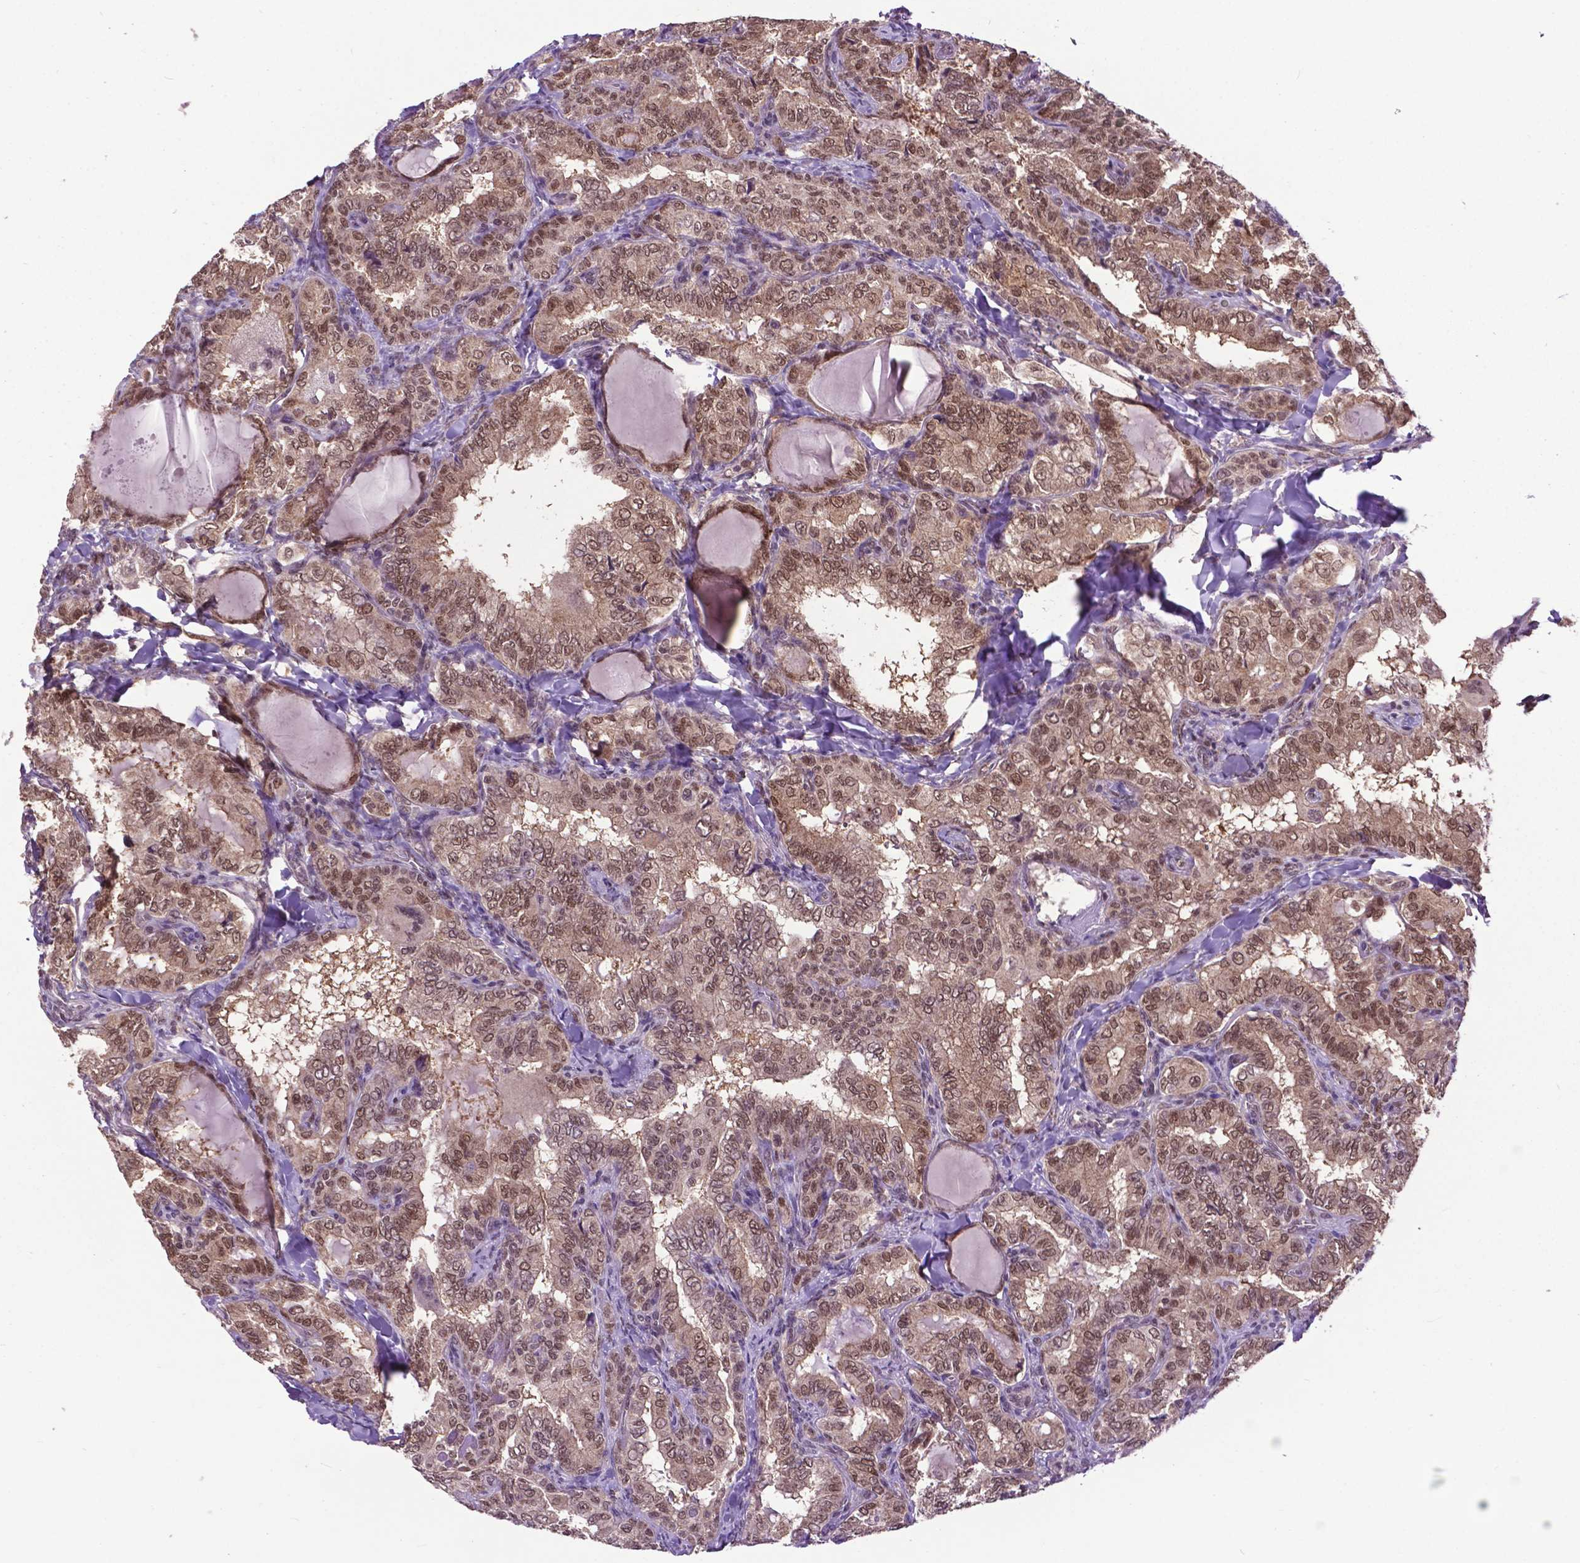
{"staining": {"intensity": "moderate", "quantity": ">75%", "location": "nuclear"}, "tissue": "thyroid cancer", "cell_type": "Tumor cells", "image_type": "cancer", "snomed": [{"axis": "morphology", "description": "Papillary adenocarcinoma, NOS"}, {"axis": "topography", "description": "Thyroid gland"}], "caption": "The image demonstrates immunohistochemical staining of thyroid papillary adenocarcinoma. There is moderate nuclear positivity is appreciated in approximately >75% of tumor cells.", "gene": "FAF1", "patient": {"sex": "female", "age": 75}}